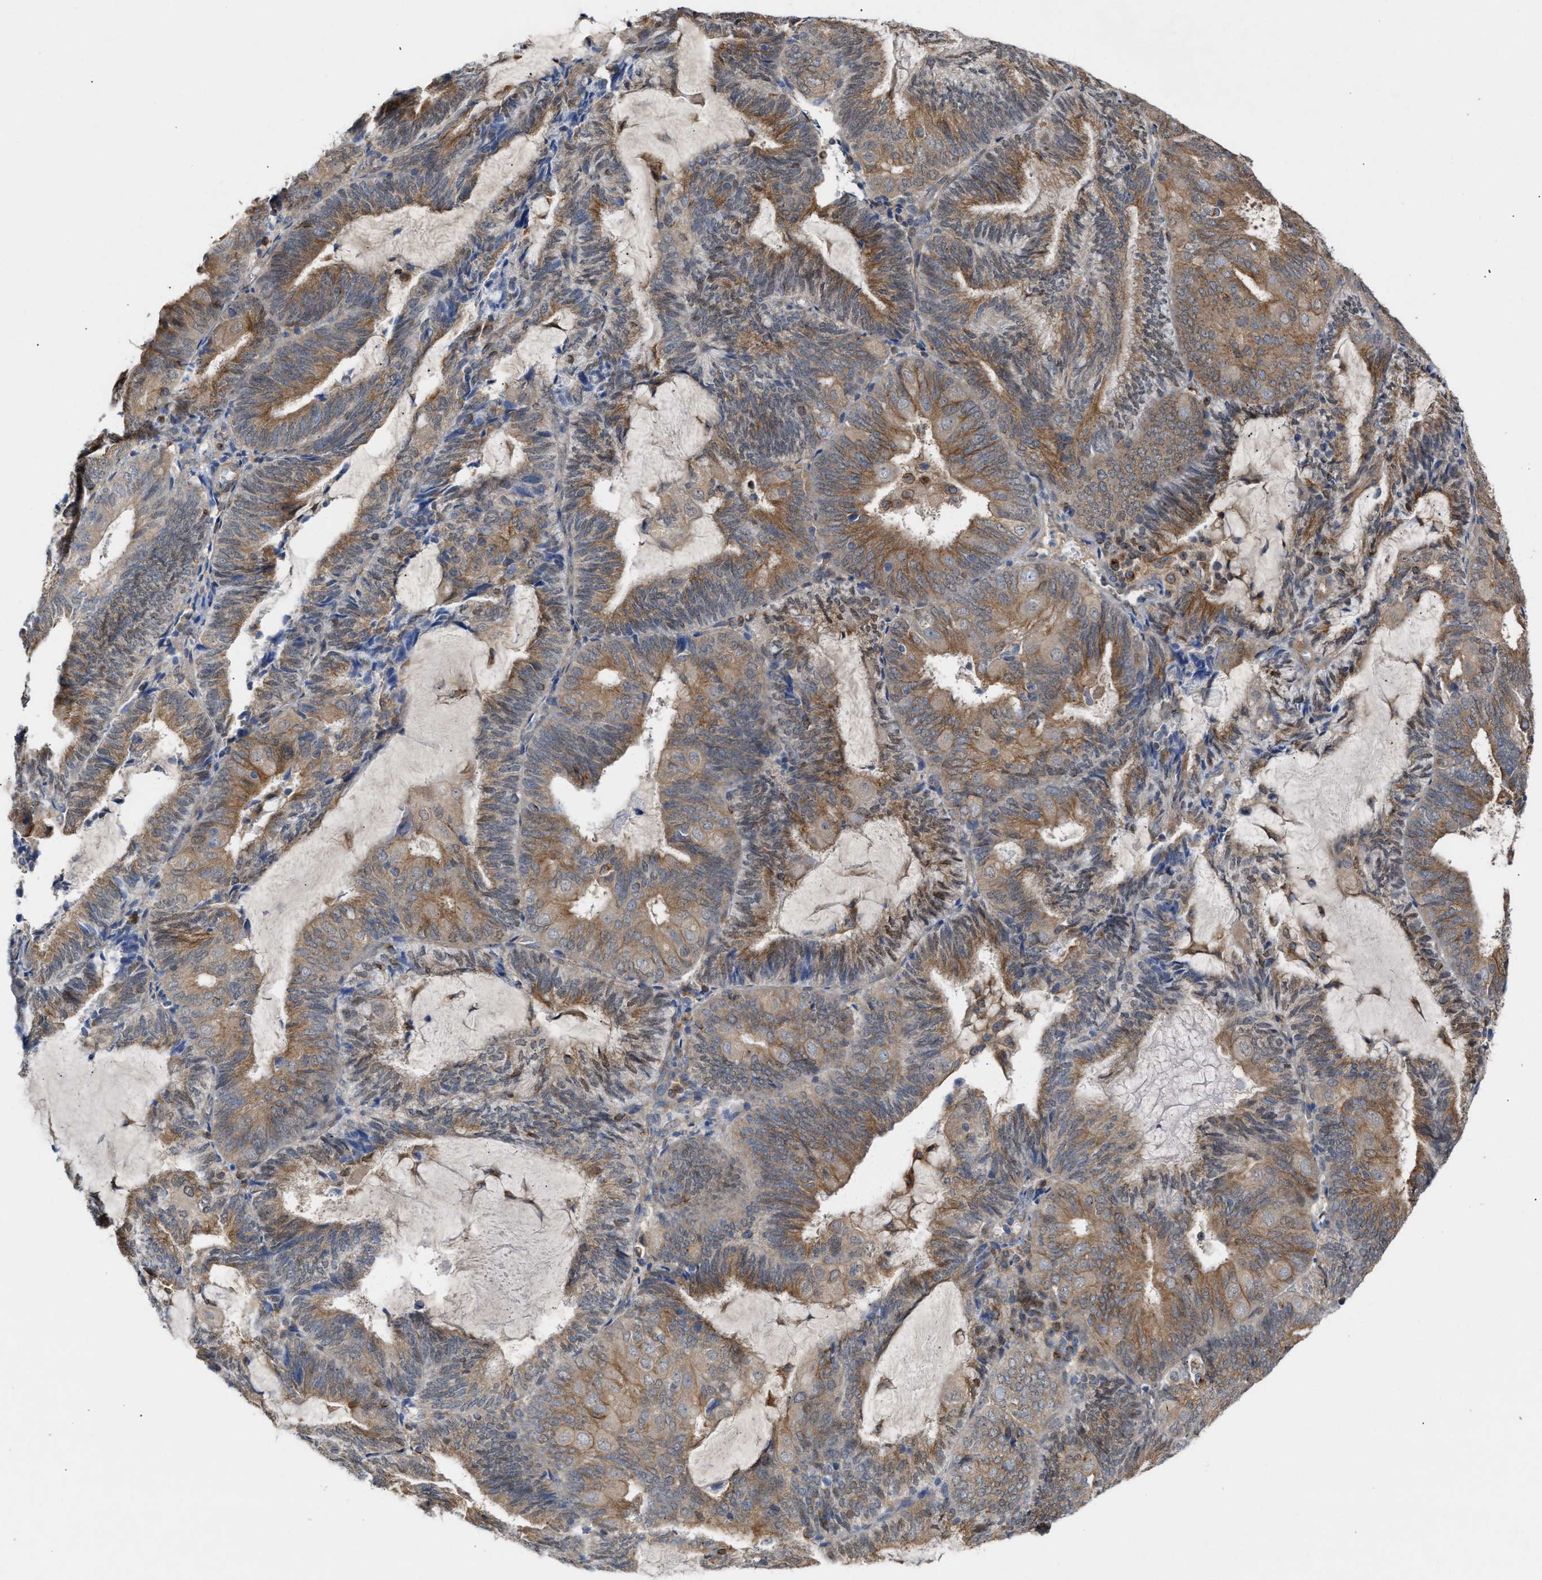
{"staining": {"intensity": "moderate", "quantity": ">75%", "location": "cytoplasmic/membranous"}, "tissue": "endometrial cancer", "cell_type": "Tumor cells", "image_type": "cancer", "snomed": [{"axis": "morphology", "description": "Adenocarcinoma, NOS"}, {"axis": "topography", "description": "Endometrium"}], "caption": "An image of endometrial cancer (adenocarcinoma) stained for a protein reveals moderate cytoplasmic/membranous brown staining in tumor cells.", "gene": "BBLN", "patient": {"sex": "female", "age": 81}}